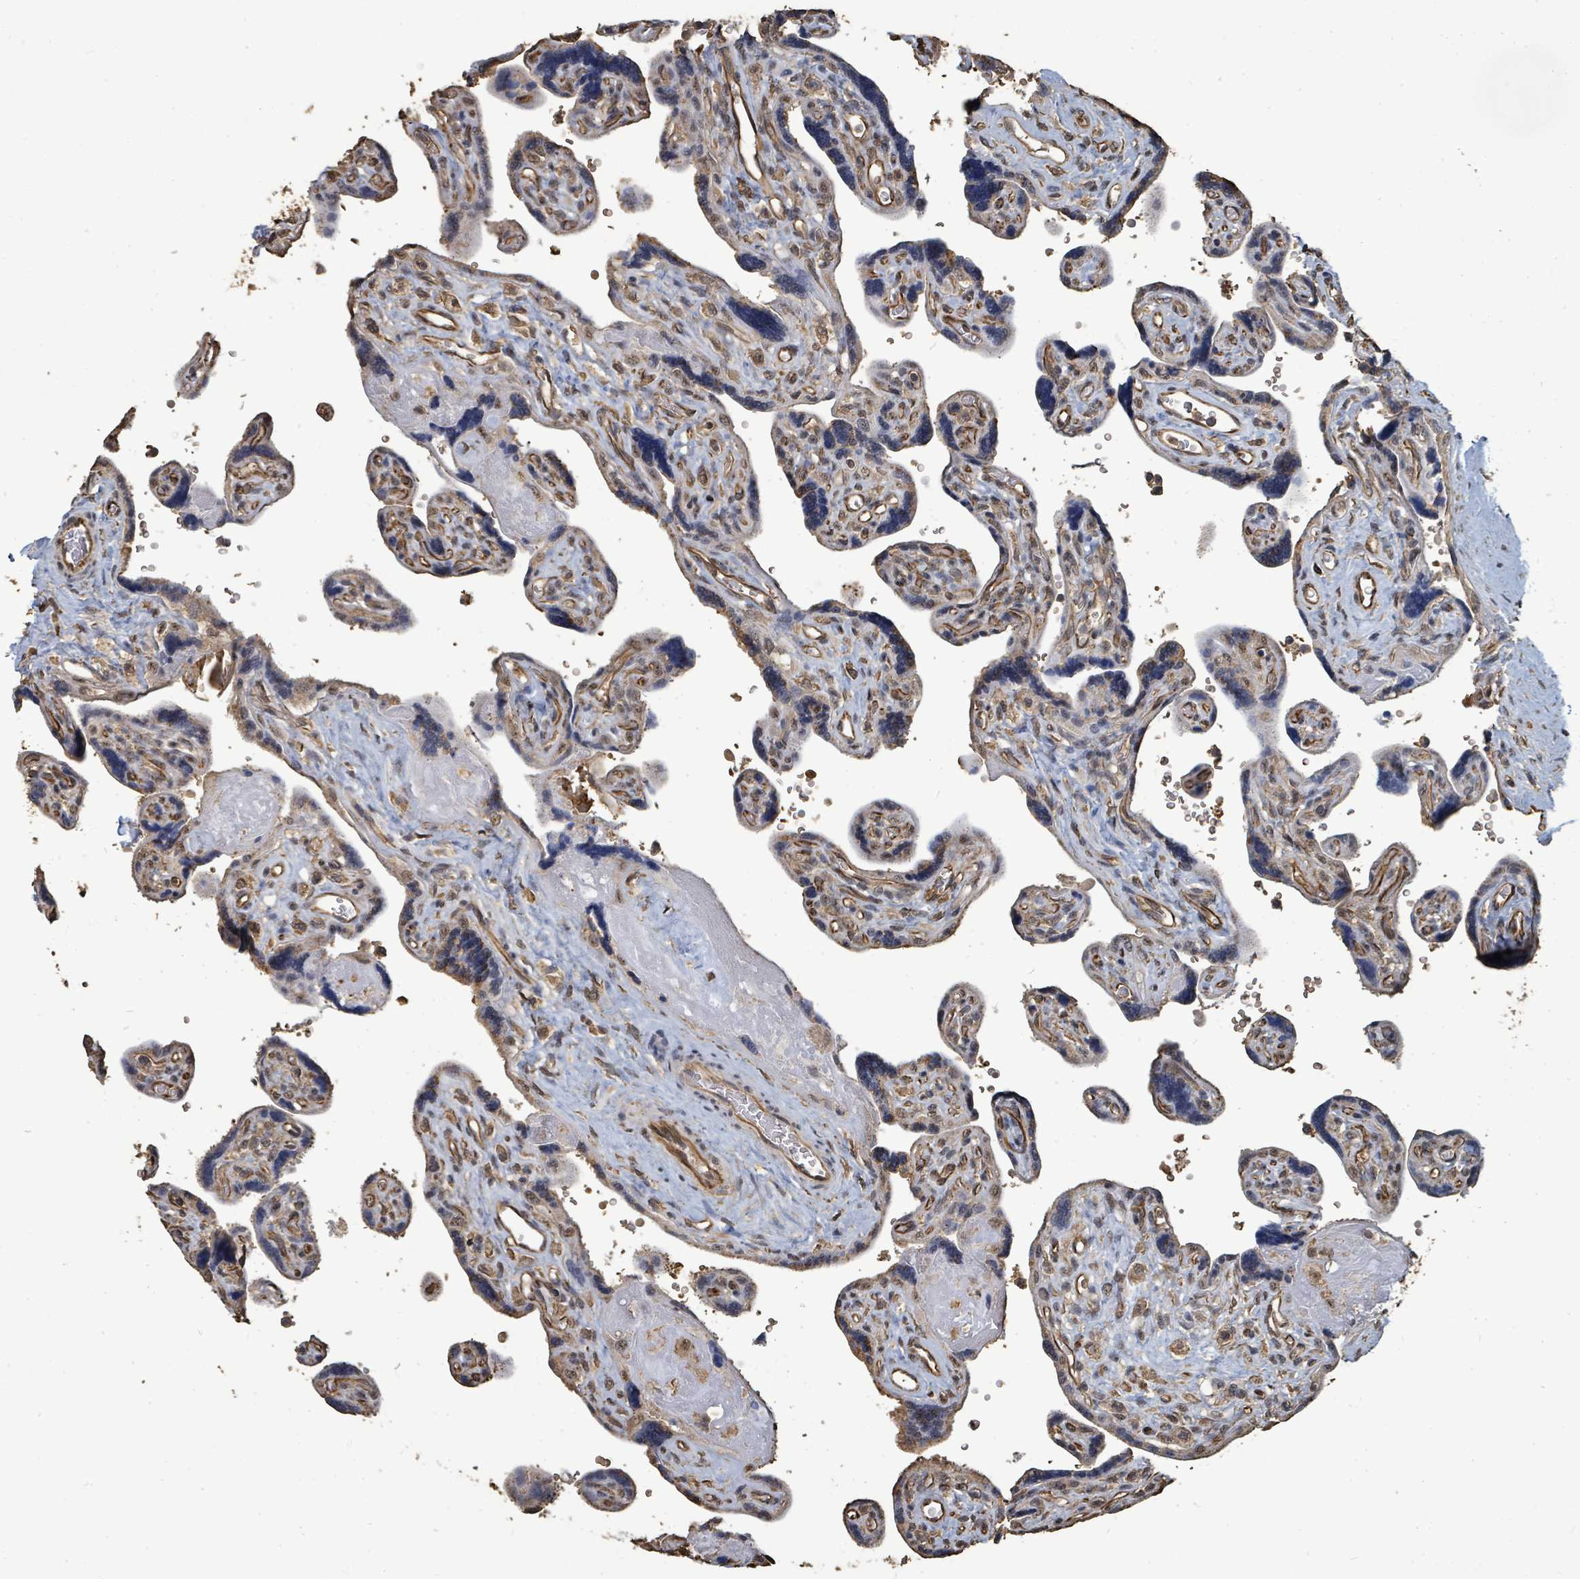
{"staining": {"intensity": "moderate", "quantity": ">75%", "location": "cytoplasmic/membranous,nuclear"}, "tissue": "placenta", "cell_type": "Decidual cells", "image_type": "normal", "snomed": [{"axis": "morphology", "description": "Normal tissue, NOS"}, {"axis": "topography", "description": "Placenta"}], "caption": "Immunohistochemistry (IHC) (DAB) staining of unremarkable placenta shows moderate cytoplasmic/membranous,nuclear protein staining in approximately >75% of decidual cells.", "gene": "C6orf52", "patient": {"sex": "female", "age": 39}}